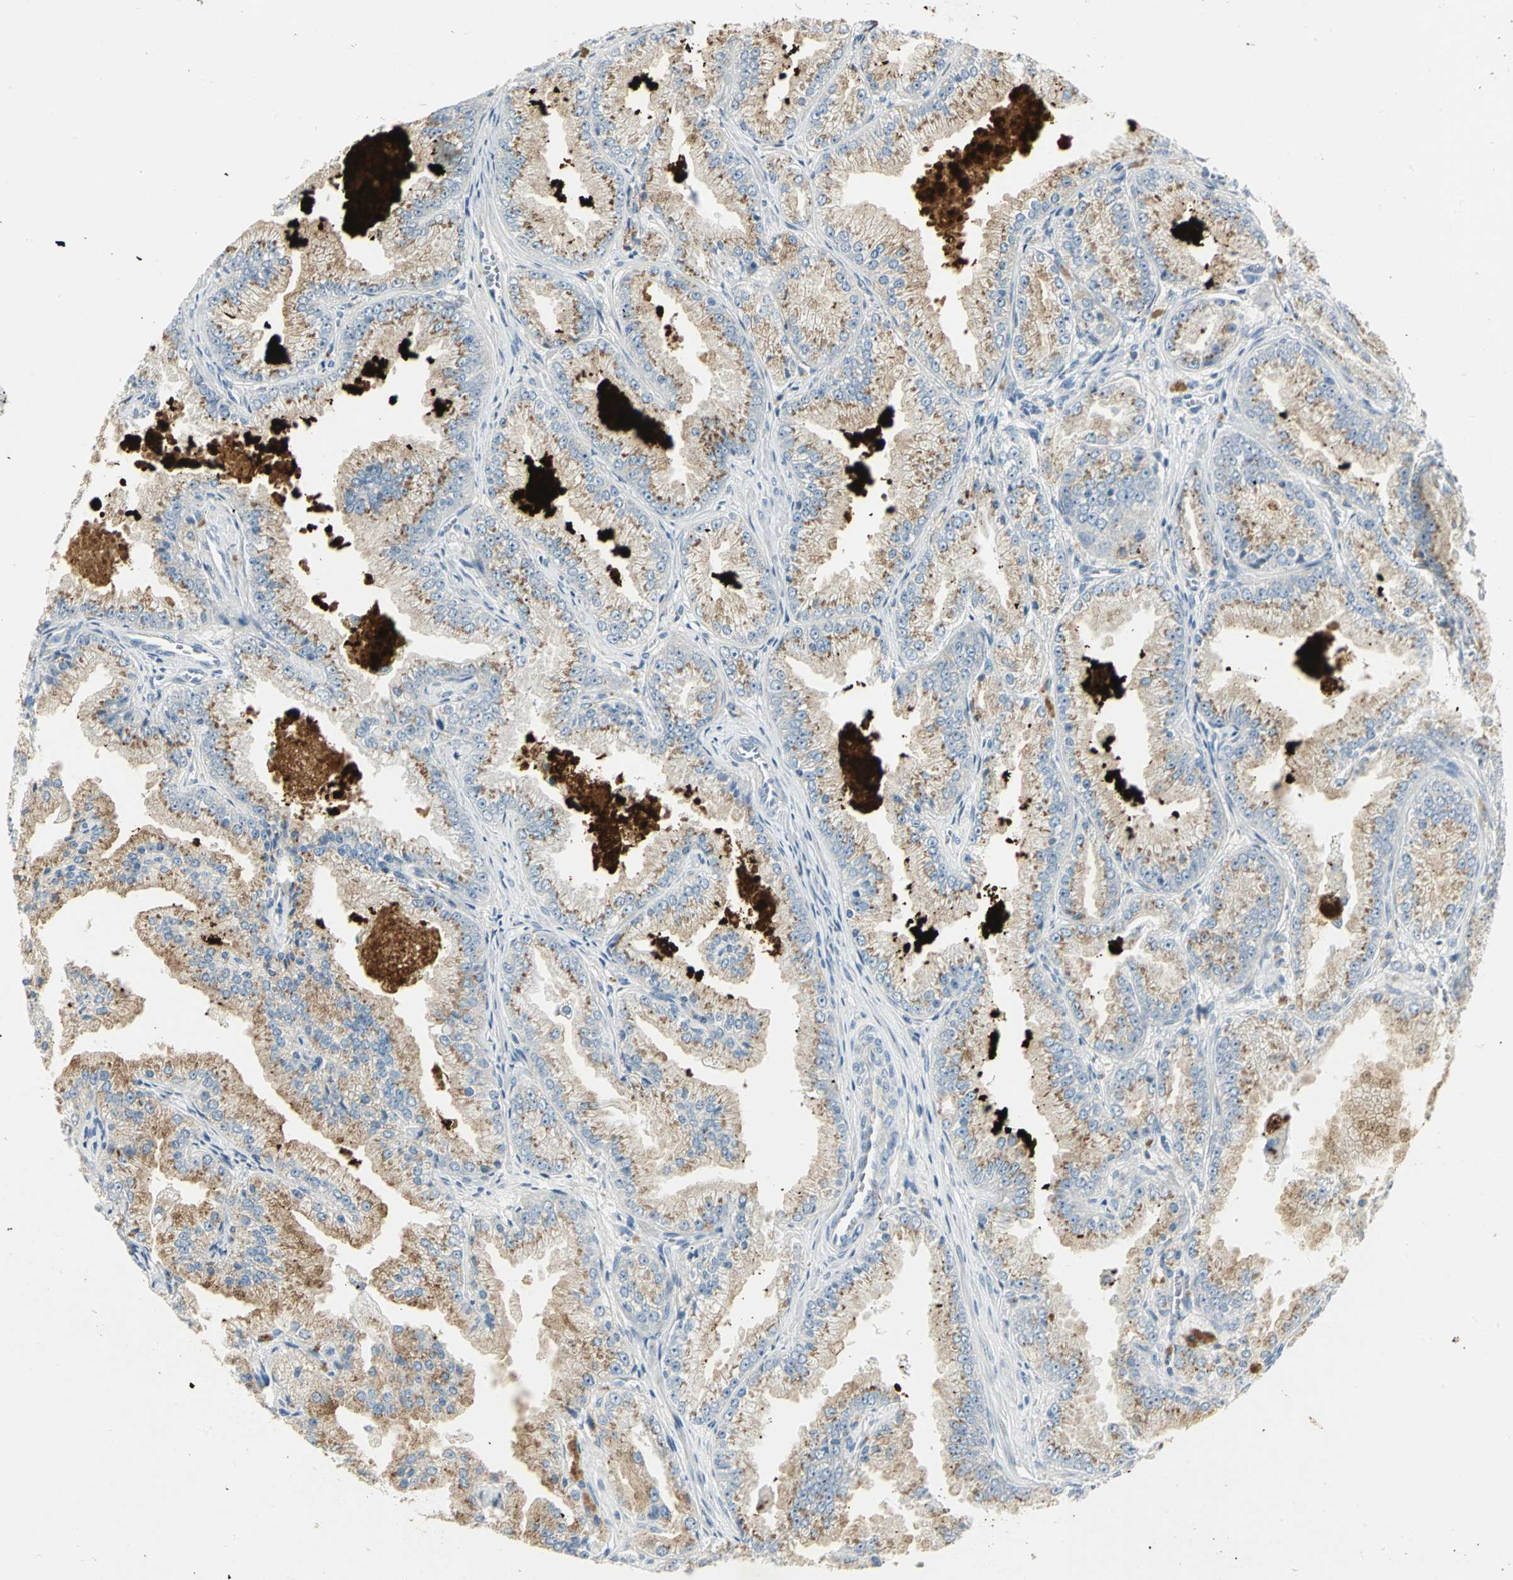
{"staining": {"intensity": "moderate", "quantity": ">75%", "location": "cytoplasmic/membranous"}, "tissue": "prostate cancer", "cell_type": "Tumor cells", "image_type": "cancer", "snomed": [{"axis": "morphology", "description": "Adenocarcinoma, High grade"}, {"axis": "topography", "description": "Prostate"}], "caption": "Protein expression analysis of human prostate cancer (adenocarcinoma (high-grade)) reveals moderate cytoplasmic/membranous staining in approximately >75% of tumor cells. The protein is stained brown, and the nuclei are stained in blue (DAB (3,3'-diaminobenzidine) IHC with brightfield microscopy, high magnification).", "gene": "TM9SF2", "patient": {"sex": "male", "age": 61}}